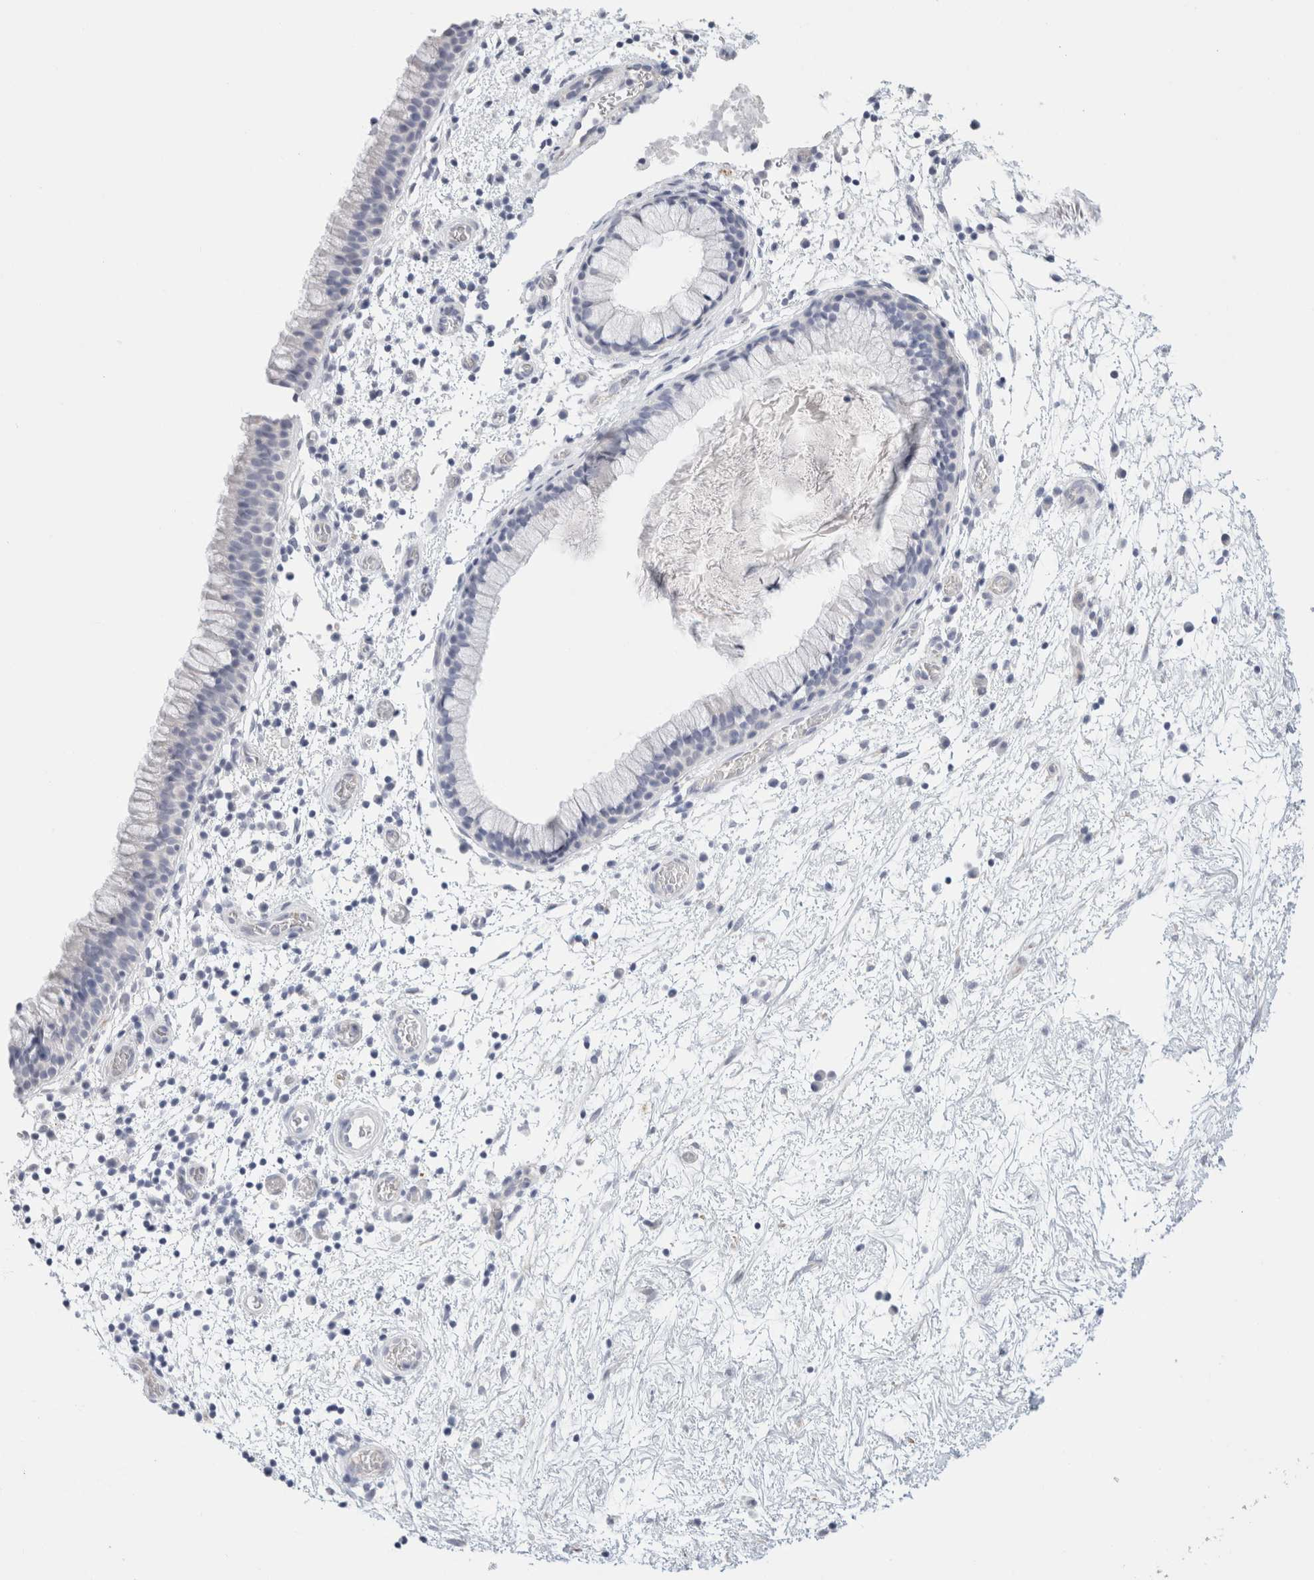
{"staining": {"intensity": "negative", "quantity": "none", "location": "none"}, "tissue": "nasopharynx", "cell_type": "Respiratory epithelial cells", "image_type": "normal", "snomed": [{"axis": "morphology", "description": "Normal tissue, NOS"}, {"axis": "morphology", "description": "Inflammation, NOS"}, {"axis": "topography", "description": "Nasopharynx"}], "caption": "DAB (3,3'-diaminobenzidine) immunohistochemical staining of unremarkable human nasopharynx reveals no significant staining in respiratory epithelial cells.", "gene": "RTN4", "patient": {"sex": "male", "age": 48}}